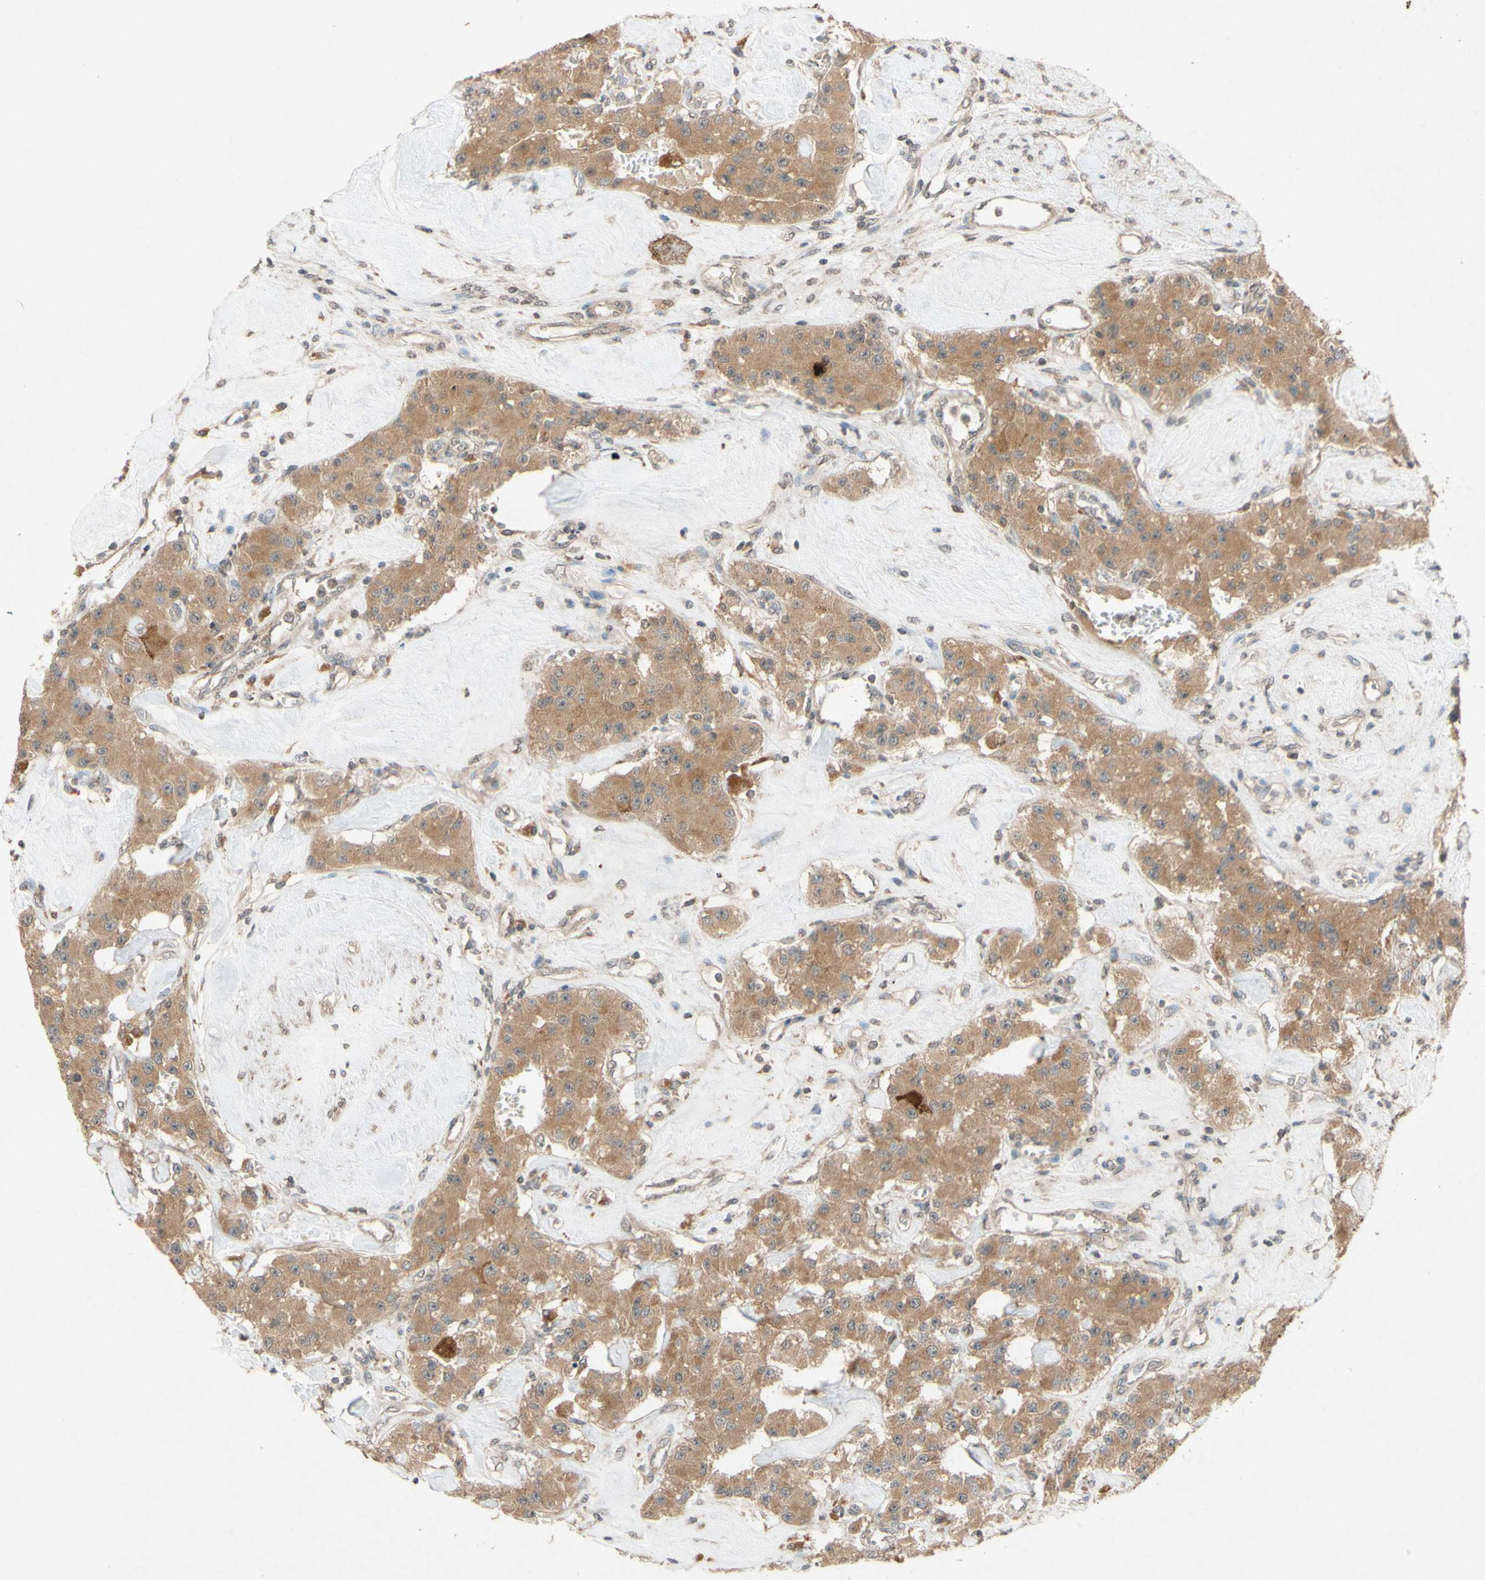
{"staining": {"intensity": "moderate", "quantity": ">75%", "location": "cytoplasmic/membranous"}, "tissue": "carcinoid", "cell_type": "Tumor cells", "image_type": "cancer", "snomed": [{"axis": "morphology", "description": "Carcinoid, malignant, NOS"}, {"axis": "topography", "description": "Pancreas"}], "caption": "Immunohistochemistry (IHC) of human carcinoid reveals medium levels of moderate cytoplasmic/membranous expression in about >75% of tumor cells. (IHC, brightfield microscopy, high magnification).", "gene": "ATP6V1F", "patient": {"sex": "male", "age": 41}}